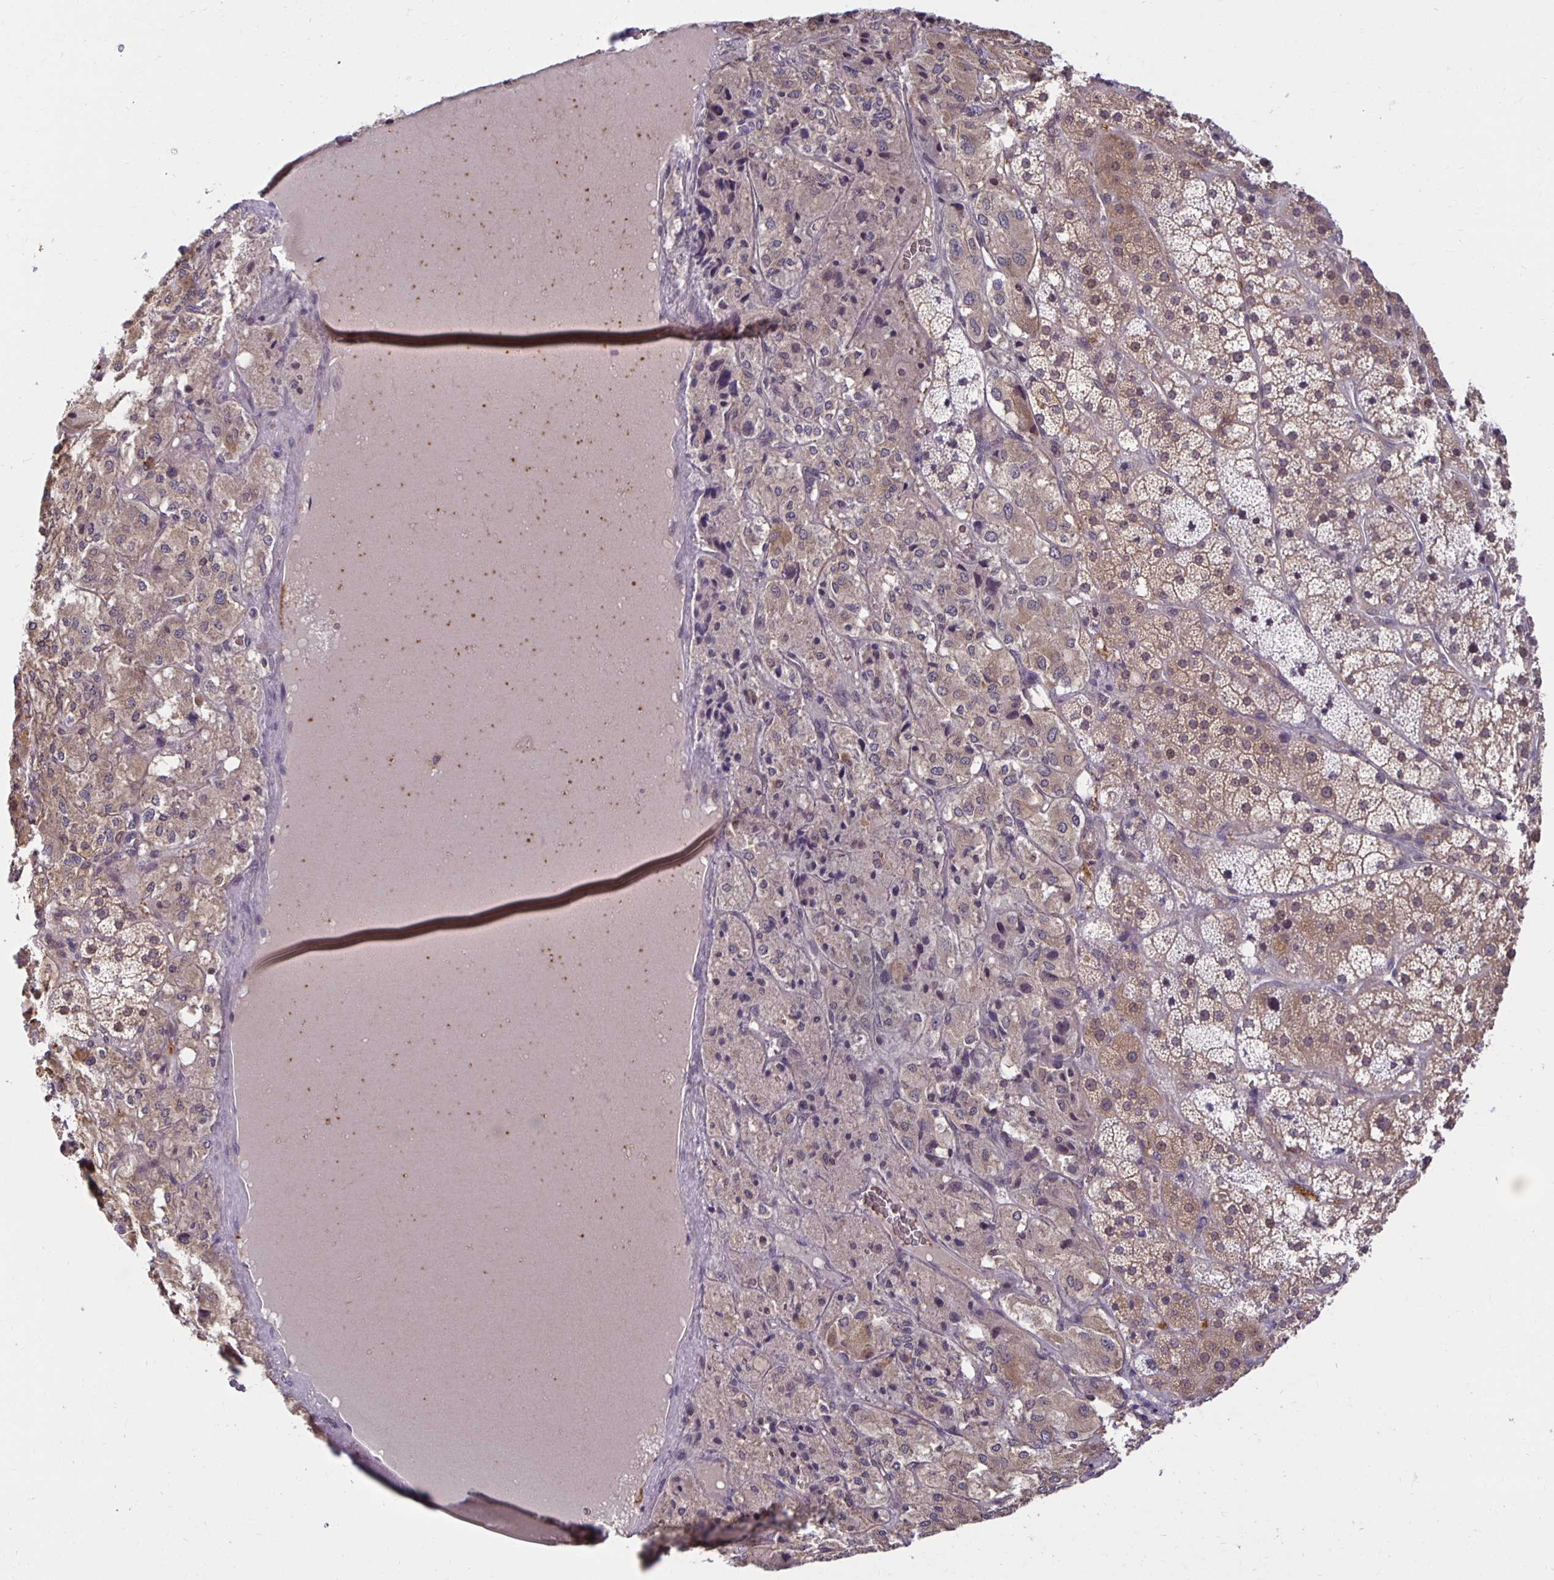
{"staining": {"intensity": "moderate", "quantity": "25%-75%", "location": "cytoplasmic/membranous"}, "tissue": "adrenal gland", "cell_type": "Glandular cells", "image_type": "normal", "snomed": [{"axis": "morphology", "description": "Normal tissue, NOS"}, {"axis": "topography", "description": "Adrenal gland"}], "caption": "Moderate cytoplasmic/membranous staining is identified in about 25%-75% of glandular cells in normal adrenal gland. (Stains: DAB in brown, nuclei in blue, Microscopy: brightfield microscopy at high magnification).", "gene": "MIEN1", "patient": {"sex": "male", "age": 53}}